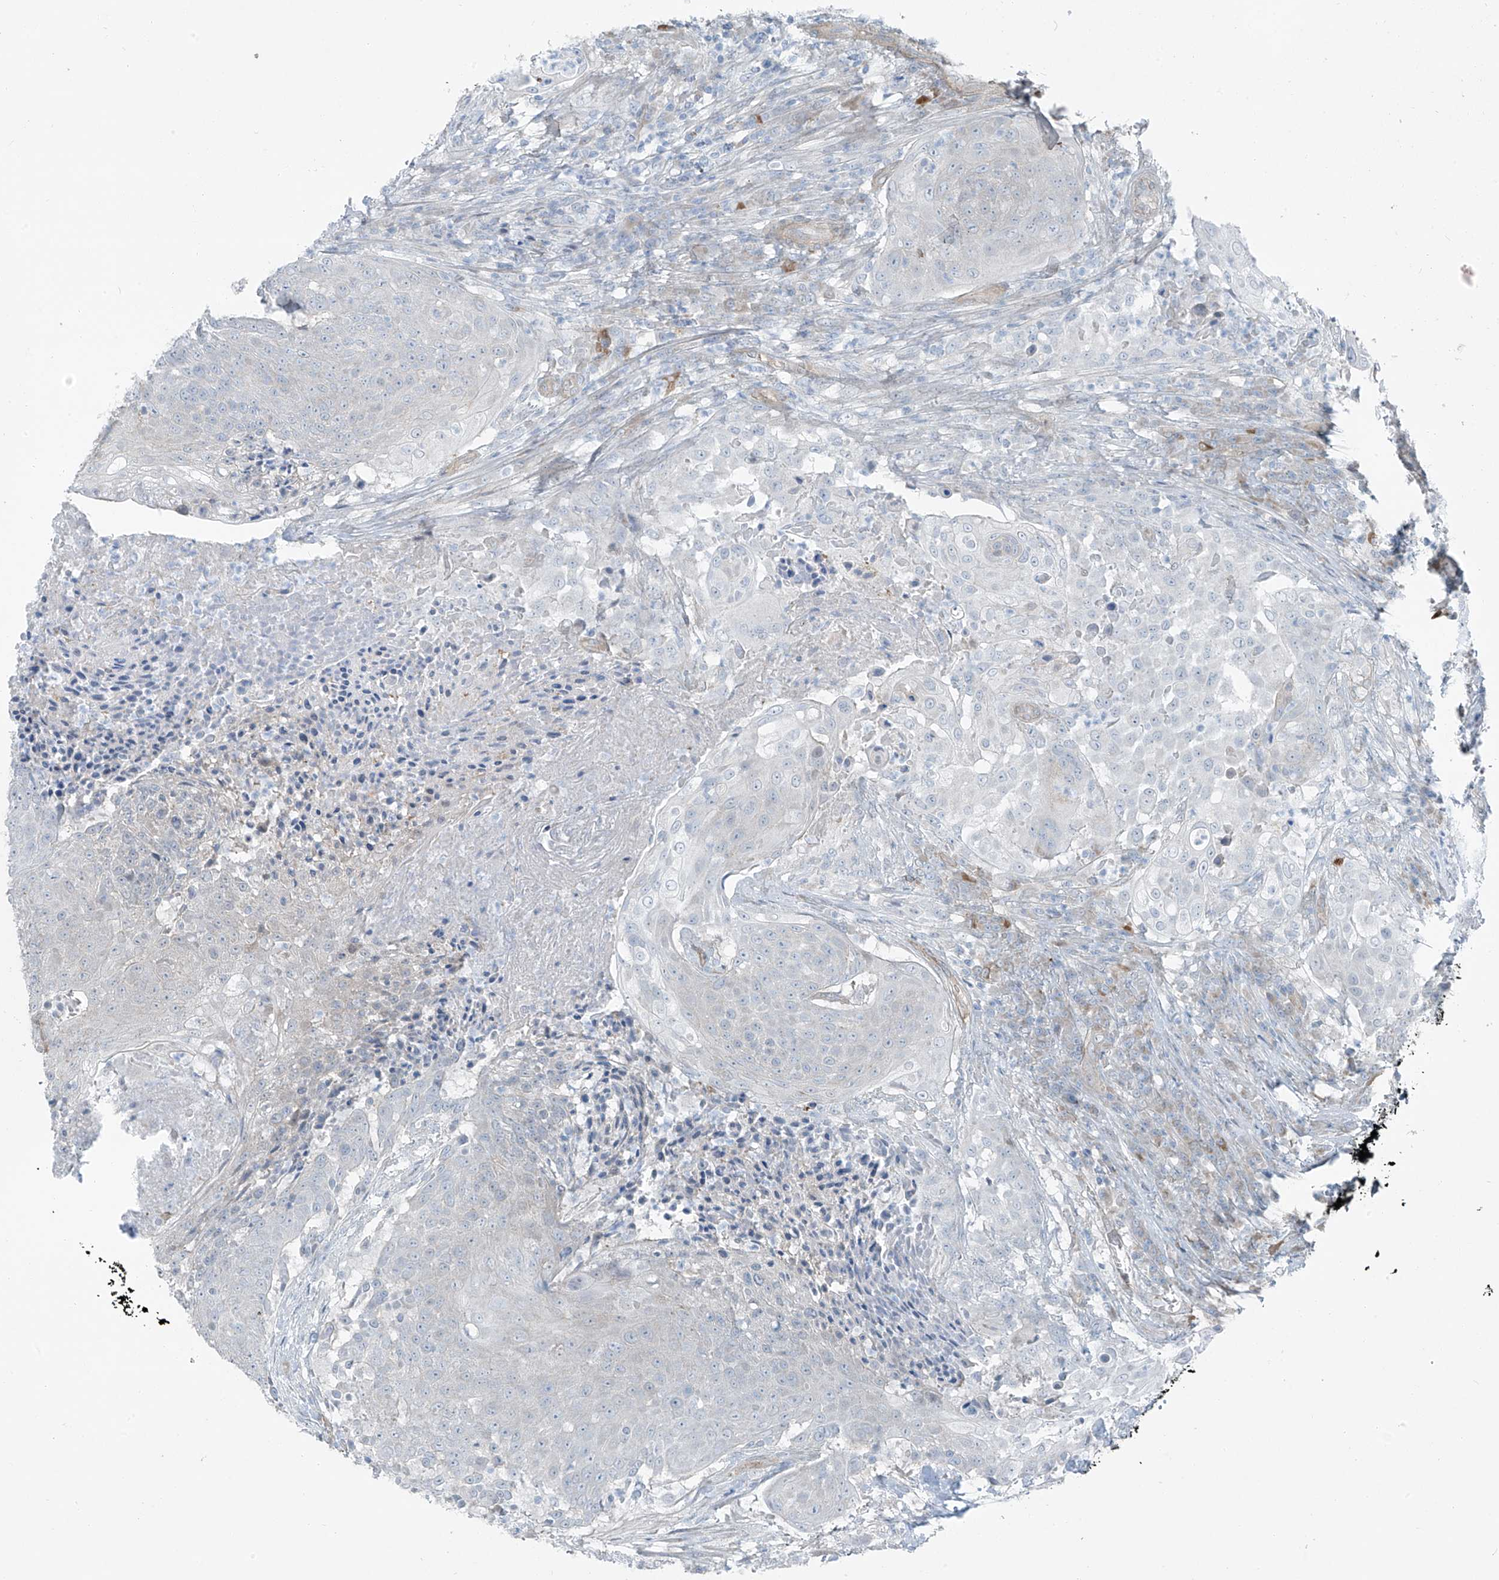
{"staining": {"intensity": "negative", "quantity": "none", "location": "none"}, "tissue": "urothelial cancer", "cell_type": "Tumor cells", "image_type": "cancer", "snomed": [{"axis": "morphology", "description": "Urothelial carcinoma, High grade"}, {"axis": "topography", "description": "Urinary bladder"}], "caption": "Tumor cells show no significant expression in urothelial cancer. (Brightfield microscopy of DAB (3,3'-diaminobenzidine) immunohistochemistry (IHC) at high magnification).", "gene": "TNS2", "patient": {"sex": "female", "age": 63}}